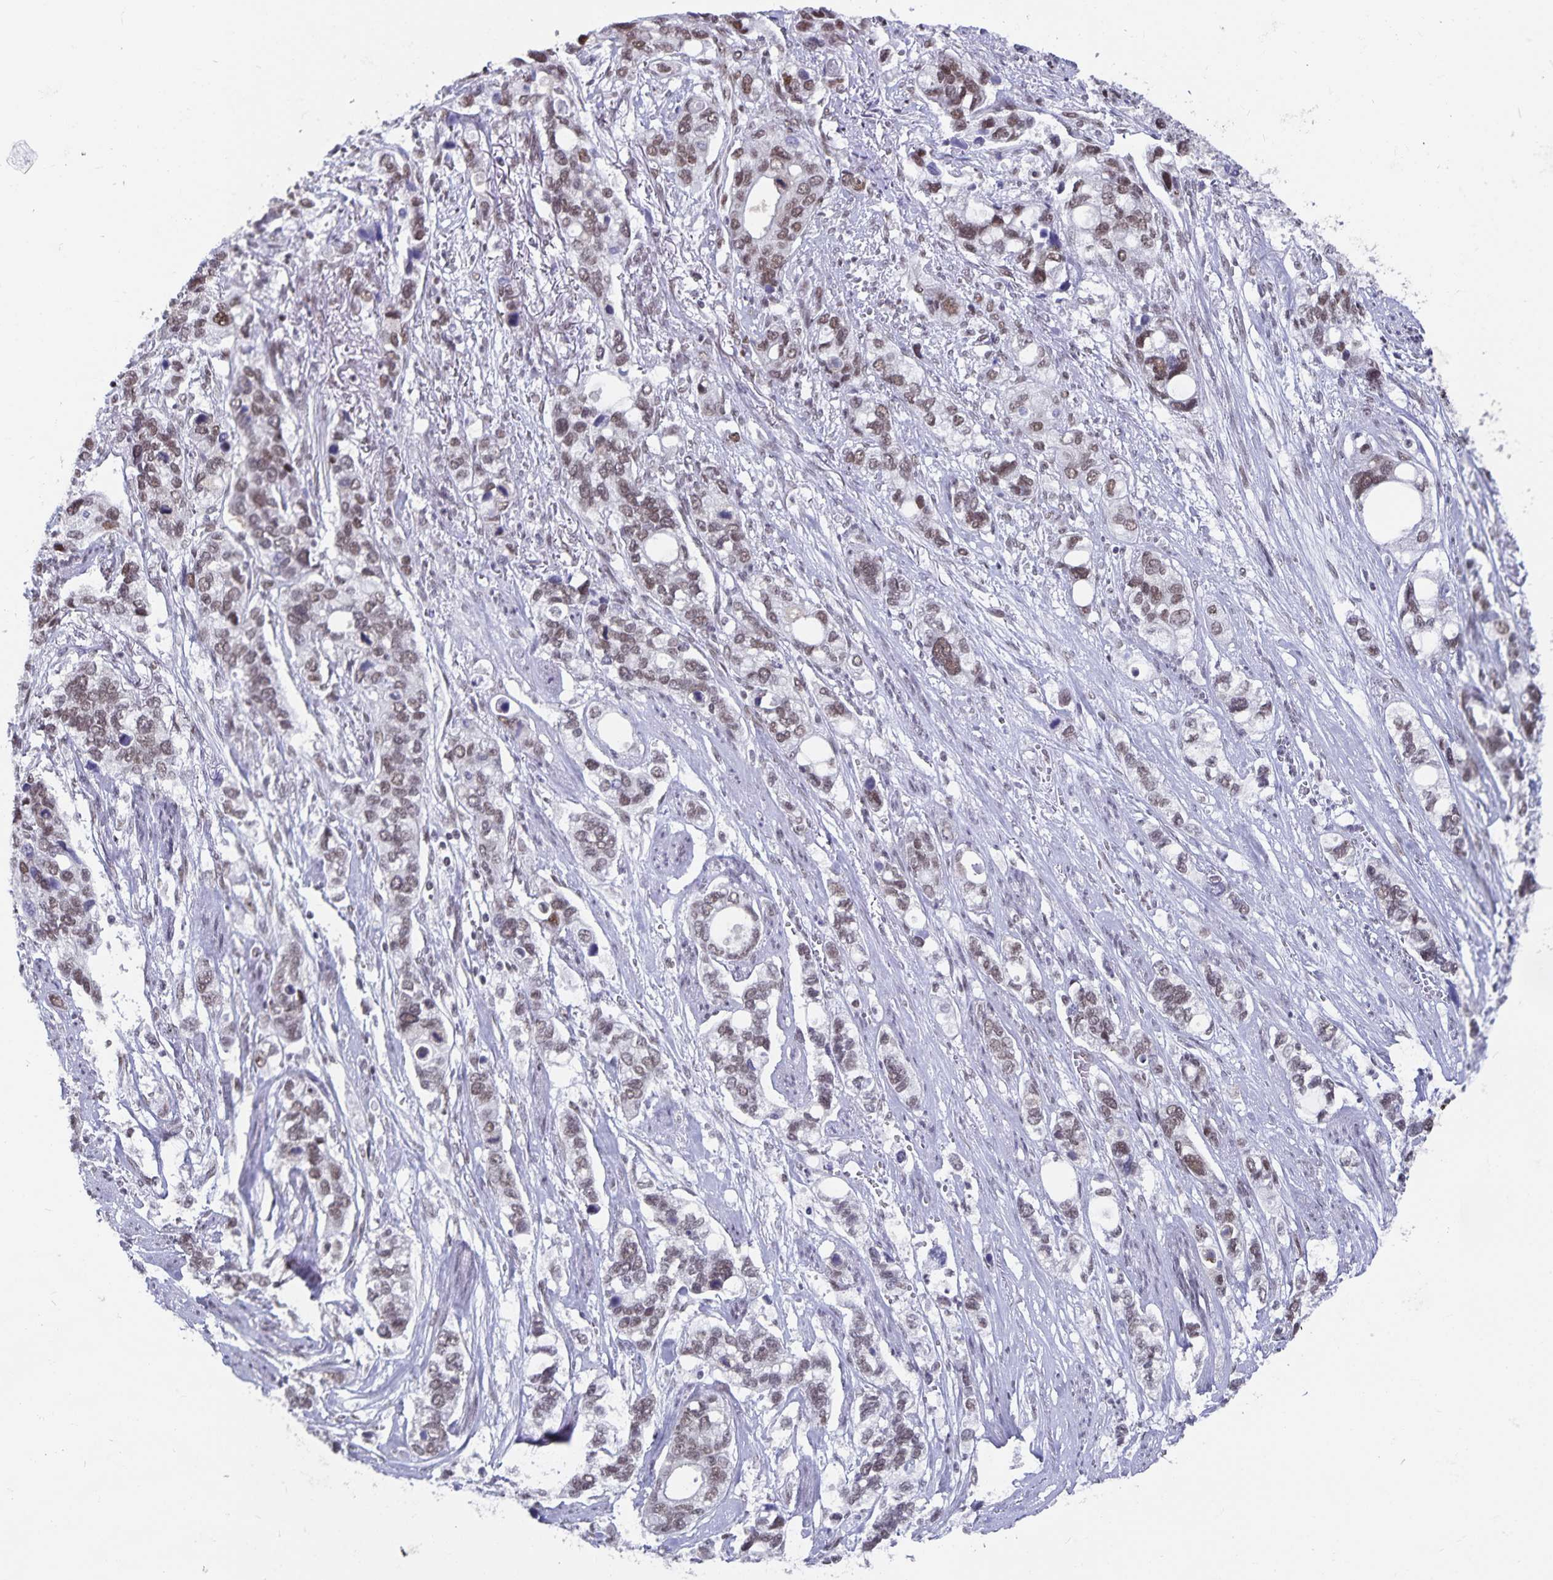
{"staining": {"intensity": "moderate", "quantity": ">75%", "location": "nuclear"}, "tissue": "stomach cancer", "cell_type": "Tumor cells", "image_type": "cancer", "snomed": [{"axis": "morphology", "description": "Adenocarcinoma, NOS"}, {"axis": "topography", "description": "Stomach, upper"}], "caption": "Approximately >75% of tumor cells in human adenocarcinoma (stomach) demonstrate moderate nuclear protein expression as visualized by brown immunohistochemical staining.", "gene": "PBX2", "patient": {"sex": "female", "age": 81}}